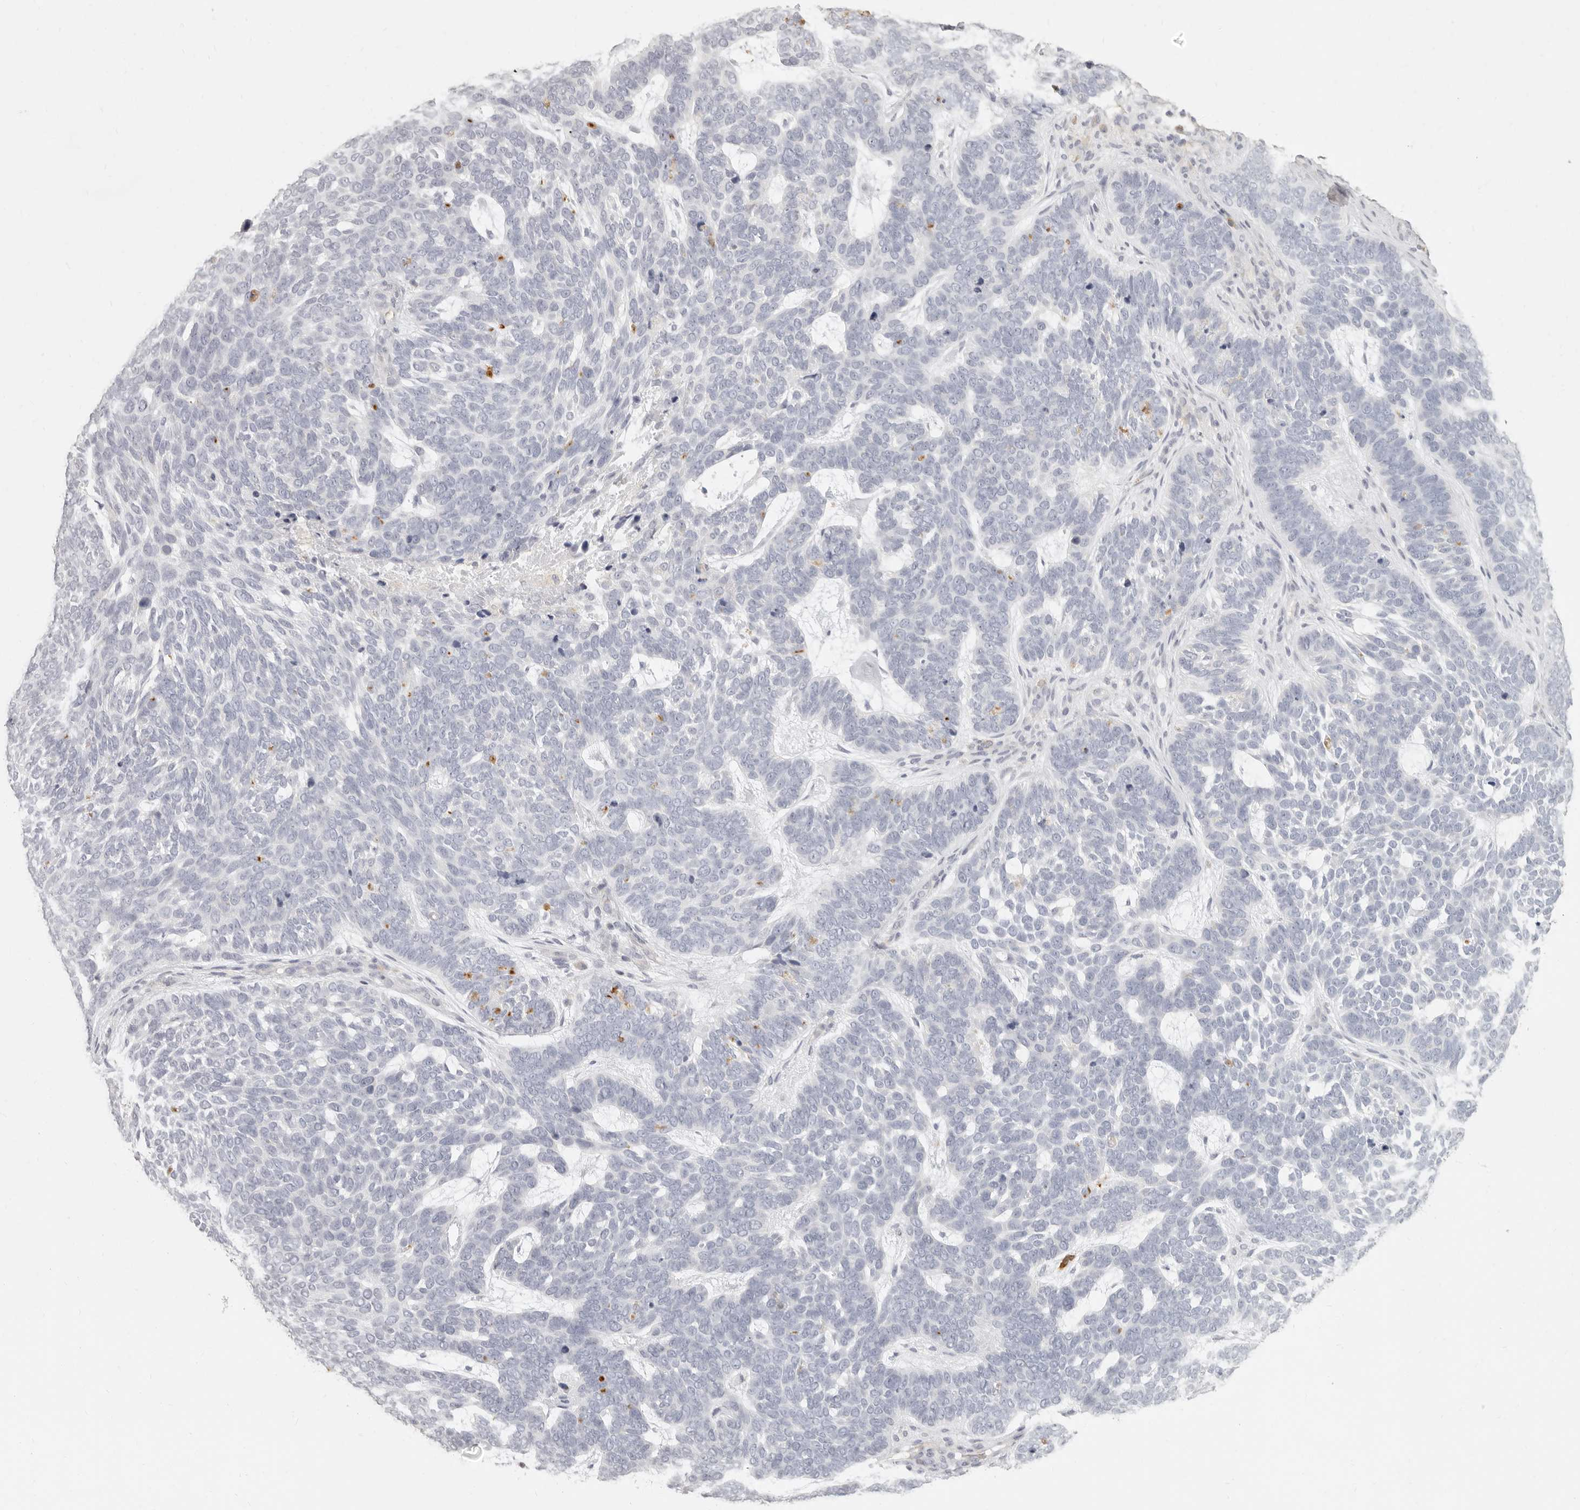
{"staining": {"intensity": "negative", "quantity": "none", "location": "none"}, "tissue": "skin cancer", "cell_type": "Tumor cells", "image_type": "cancer", "snomed": [{"axis": "morphology", "description": "Basal cell carcinoma"}, {"axis": "topography", "description": "Skin"}], "caption": "IHC of skin cancer shows no positivity in tumor cells. (Stains: DAB (3,3'-diaminobenzidine) immunohistochemistry with hematoxylin counter stain, Microscopy: brightfield microscopy at high magnification).", "gene": "NIBAN1", "patient": {"sex": "female", "age": 85}}